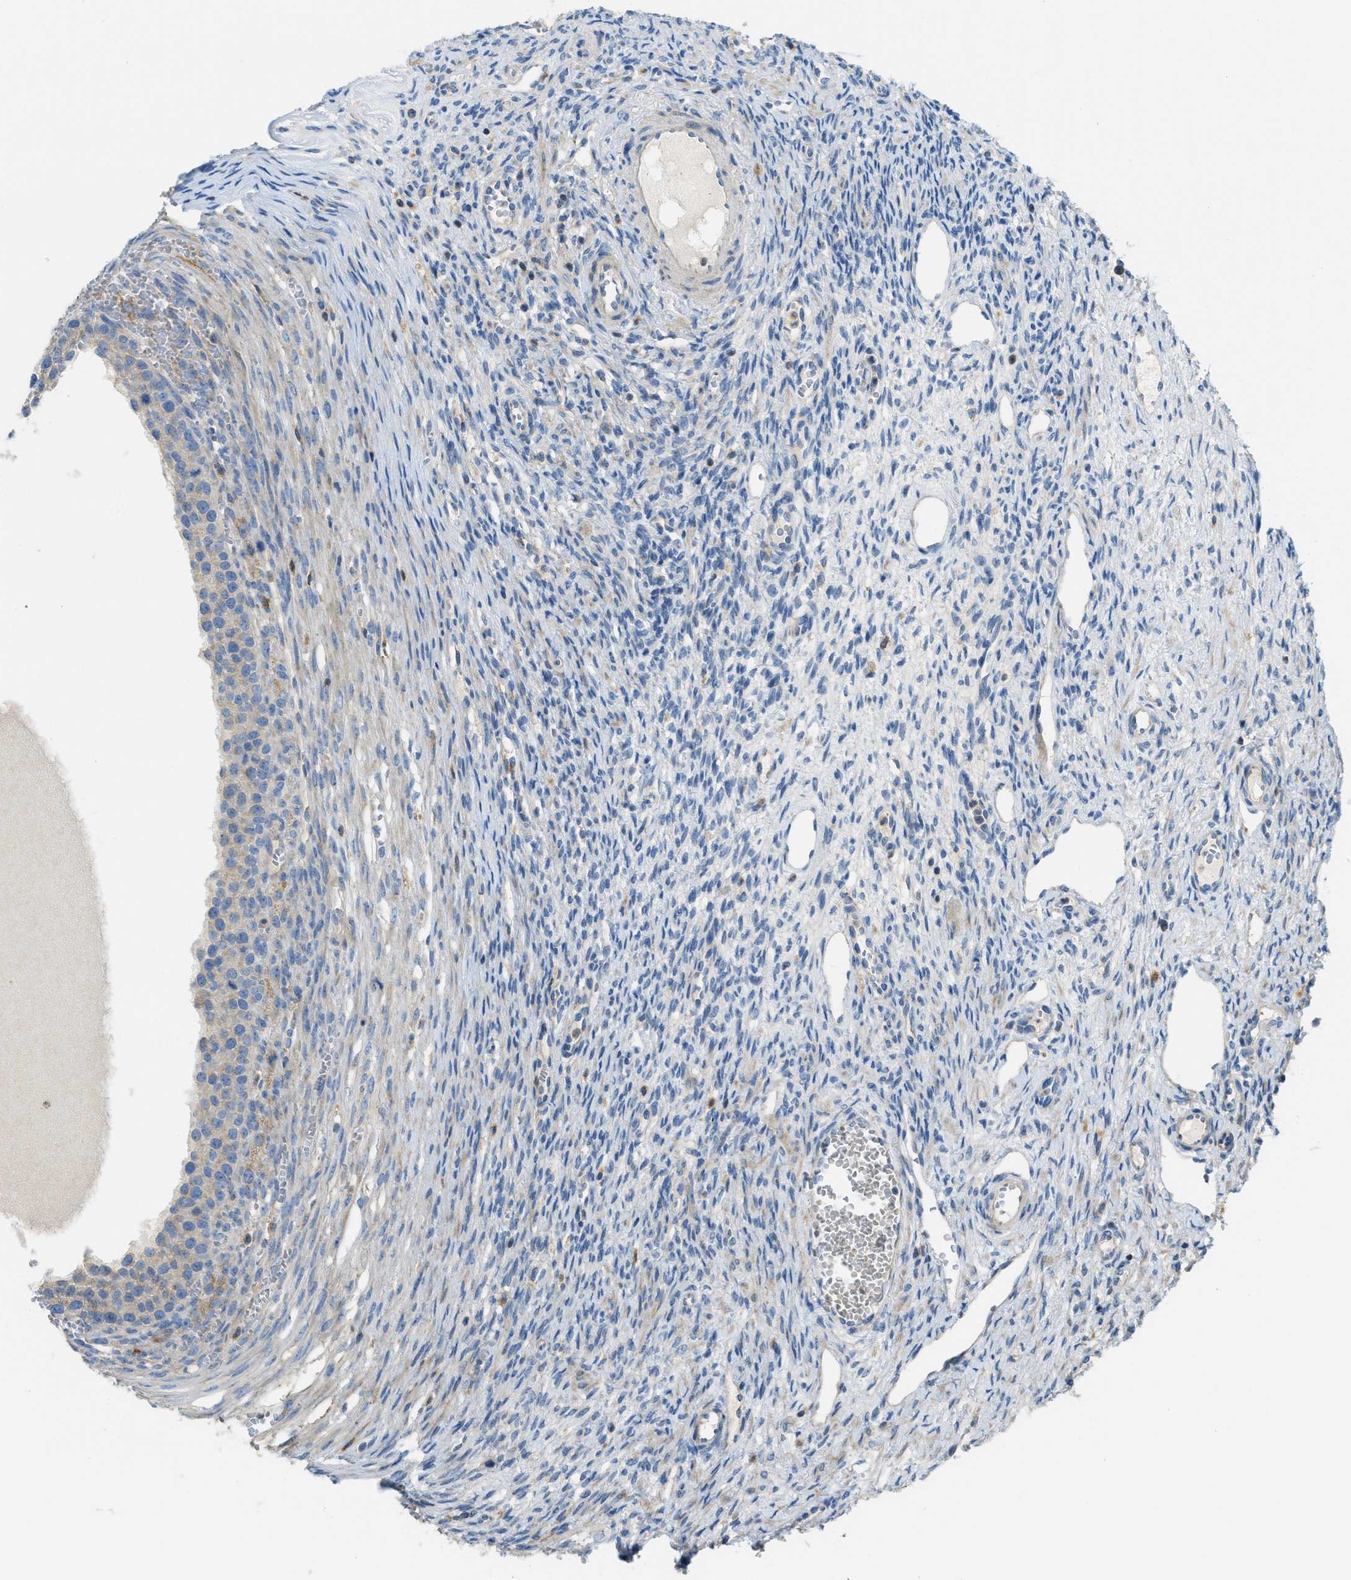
{"staining": {"intensity": "weak", "quantity": "<25%", "location": "cytoplasmic/membranous"}, "tissue": "ovary", "cell_type": "Ovarian stroma cells", "image_type": "normal", "snomed": [{"axis": "morphology", "description": "Normal tissue, NOS"}, {"axis": "topography", "description": "Ovary"}], "caption": "This image is of unremarkable ovary stained with immunohistochemistry to label a protein in brown with the nuclei are counter-stained blue. There is no positivity in ovarian stroma cells. (DAB immunohistochemistry (IHC), high magnification).", "gene": "RFFL", "patient": {"sex": "female", "age": 33}}